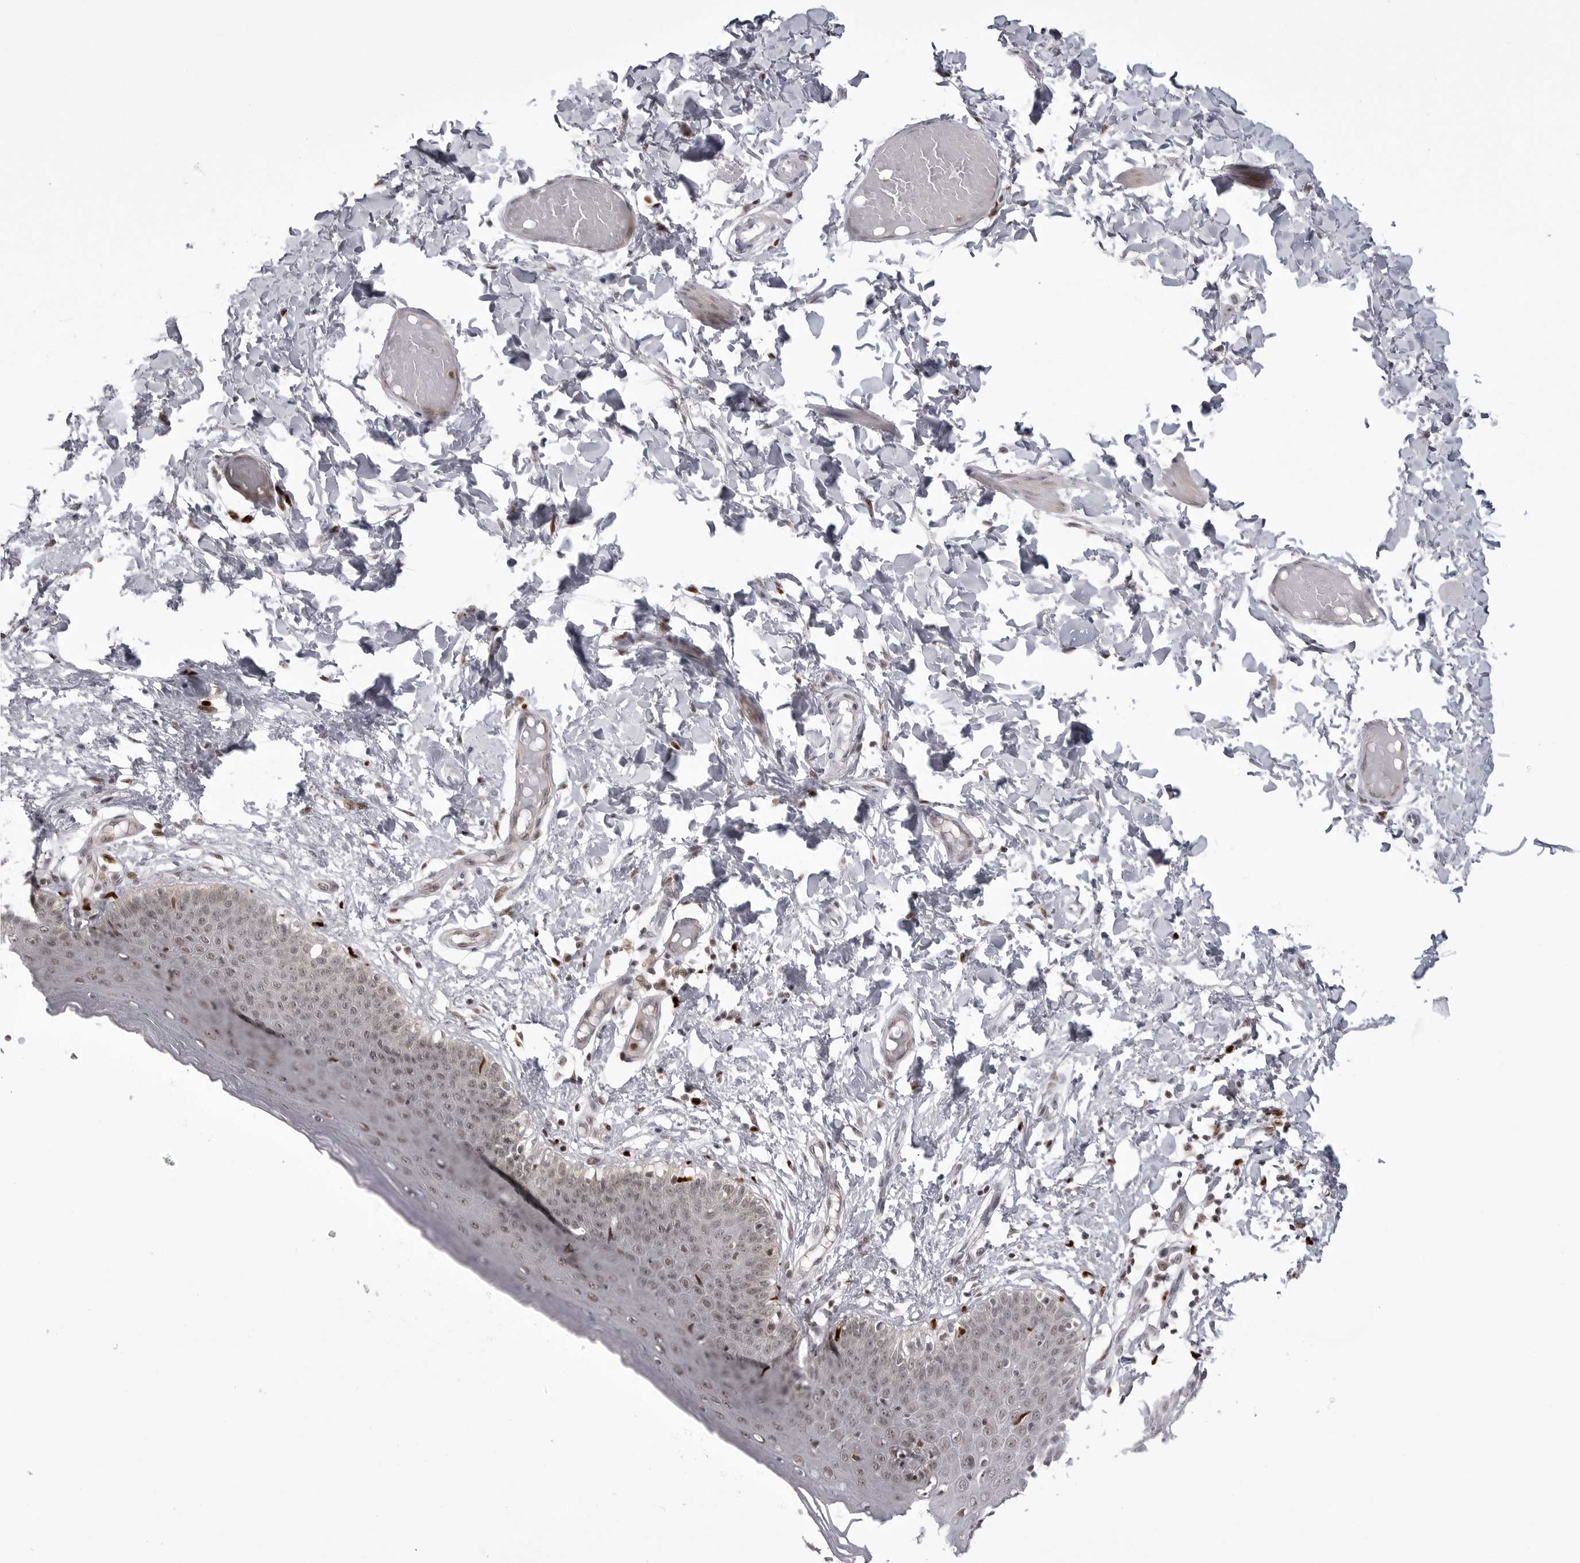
{"staining": {"intensity": "moderate", "quantity": "25%-75%", "location": "cytoplasmic/membranous,nuclear"}, "tissue": "skin", "cell_type": "Epidermal cells", "image_type": "normal", "snomed": [{"axis": "morphology", "description": "Normal tissue, NOS"}, {"axis": "topography", "description": "Vulva"}], "caption": "Skin stained with immunohistochemistry (IHC) reveals moderate cytoplasmic/membranous,nuclear staining in approximately 25%-75% of epidermal cells.", "gene": "PTK2B", "patient": {"sex": "female", "age": 66}}